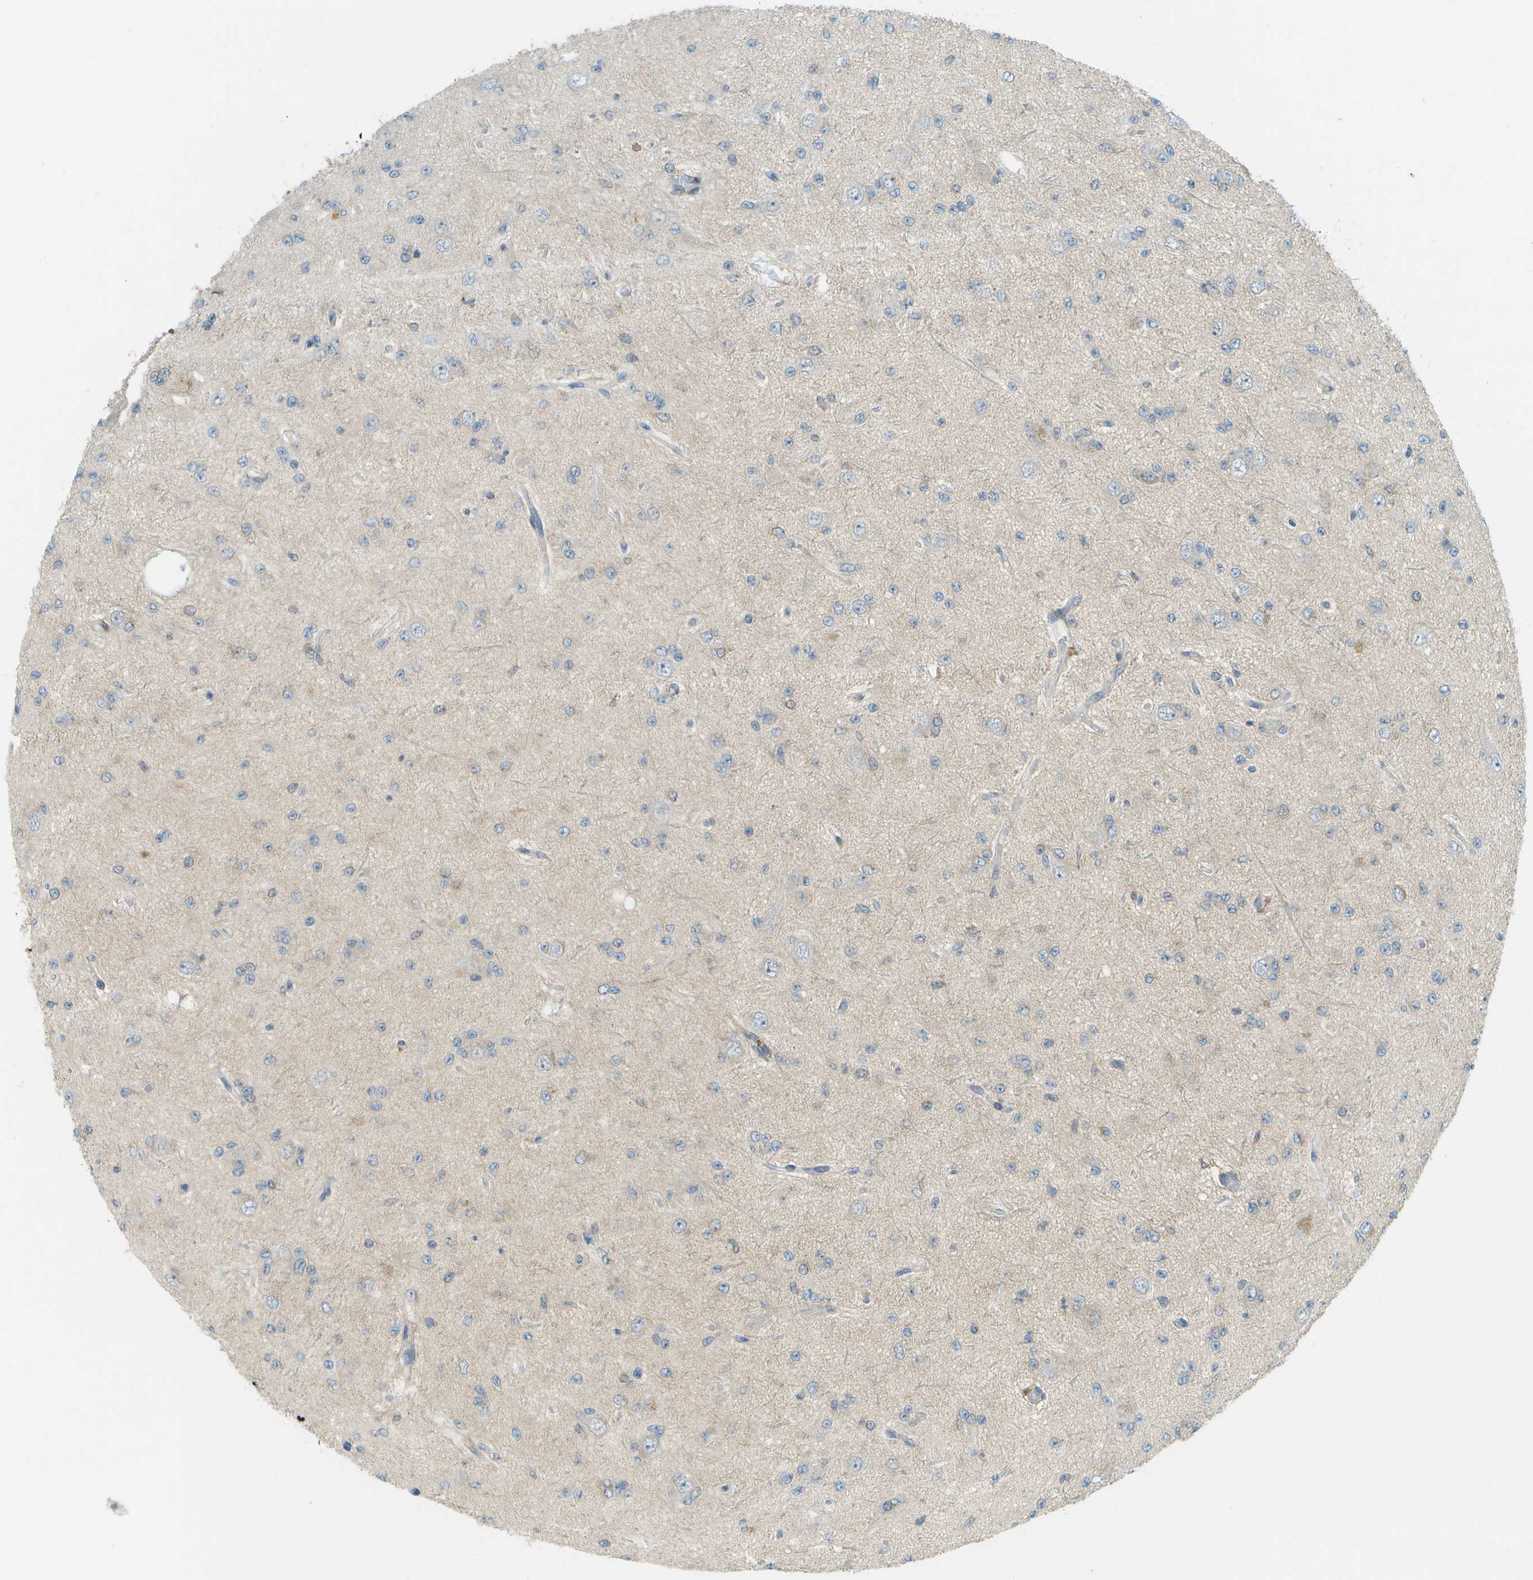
{"staining": {"intensity": "weak", "quantity": "<25%", "location": "cytoplasmic/membranous"}, "tissue": "glioma", "cell_type": "Tumor cells", "image_type": "cancer", "snomed": [{"axis": "morphology", "description": "Glioma, malignant, Low grade"}, {"axis": "topography", "description": "Brain"}], "caption": "A photomicrograph of glioma stained for a protein reveals no brown staining in tumor cells.", "gene": "CDH23", "patient": {"sex": "male", "age": 38}}